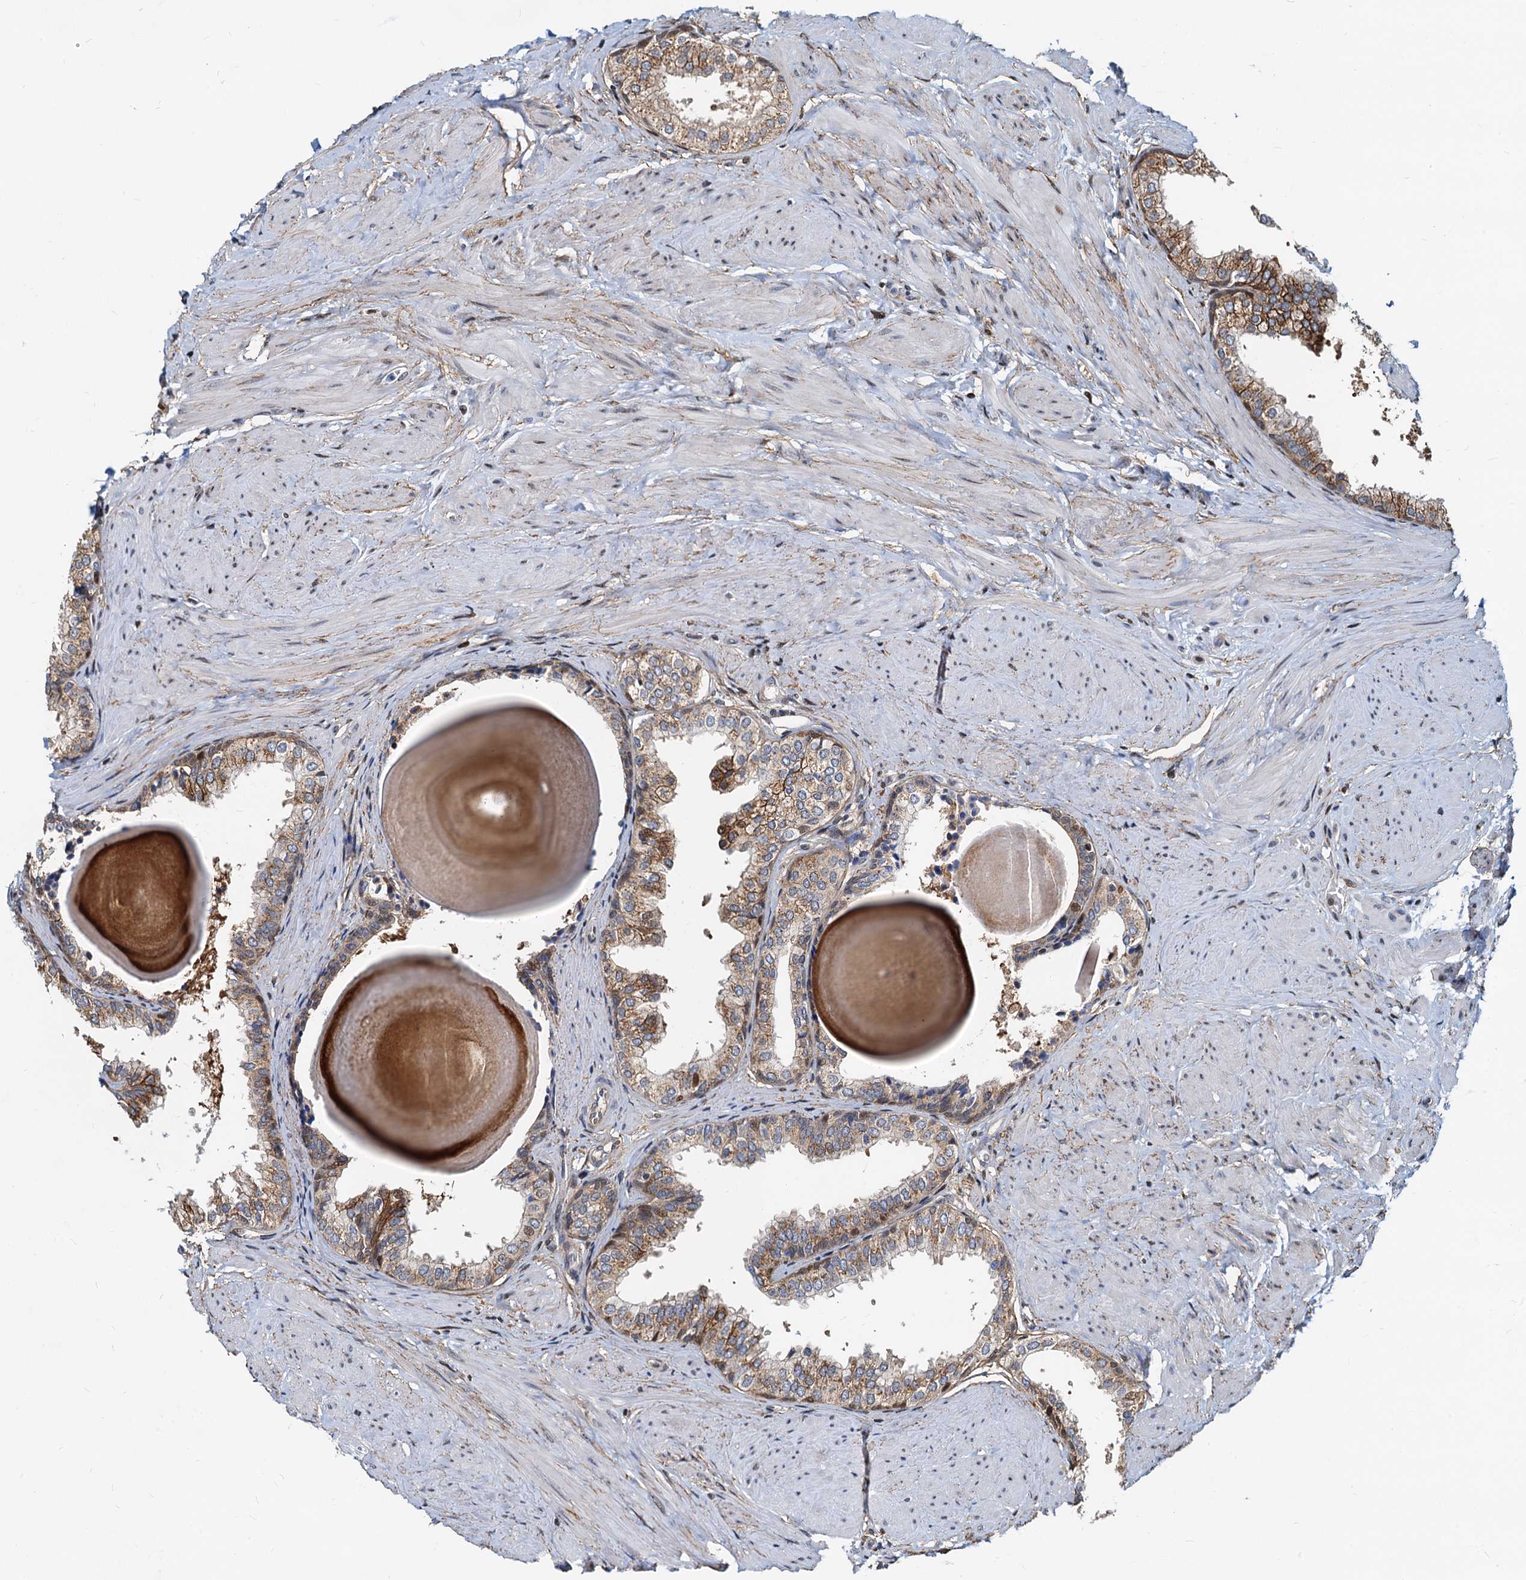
{"staining": {"intensity": "moderate", "quantity": ">75%", "location": "cytoplasmic/membranous,nuclear"}, "tissue": "prostate", "cell_type": "Glandular cells", "image_type": "normal", "snomed": [{"axis": "morphology", "description": "Normal tissue, NOS"}, {"axis": "topography", "description": "Prostate"}], "caption": "Moderate cytoplasmic/membranous,nuclear expression is present in approximately >75% of glandular cells in unremarkable prostate.", "gene": "PTGES3", "patient": {"sex": "male", "age": 48}}